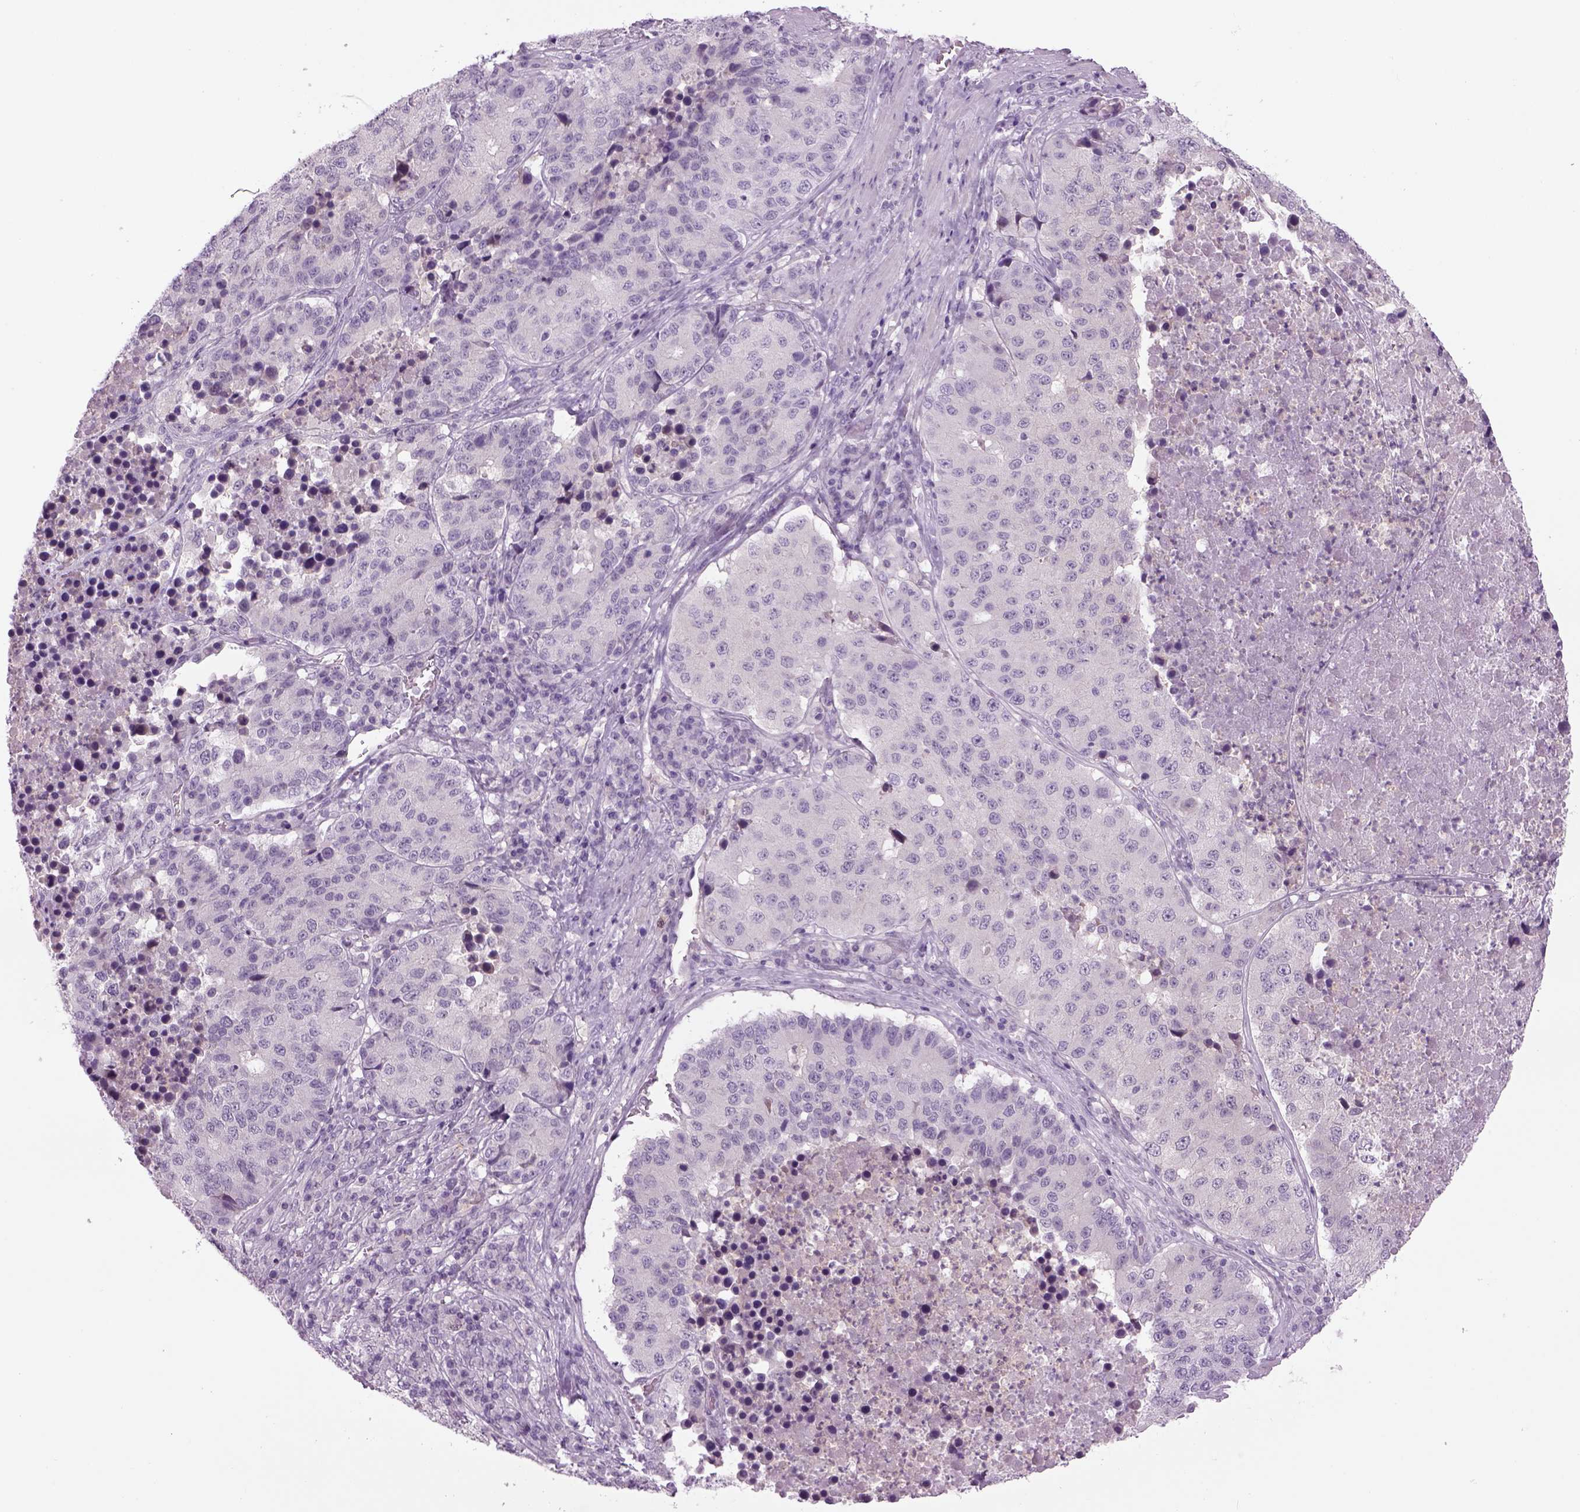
{"staining": {"intensity": "negative", "quantity": "none", "location": "none"}, "tissue": "stomach cancer", "cell_type": "Tumor cells", "image_type": "cancer", "snomed": [{"axis": "morphology", "description": "Adenocarcinoma, NOS"}, {"axis": "topography", "description": "Stomach"}], "caption": "Stomach adenocarcinoma was stained to show a protein in brown. There is no significant staining in tumor cells.", "gene": "MDH1B", "patient": {"sex": "male", "age": 71}}